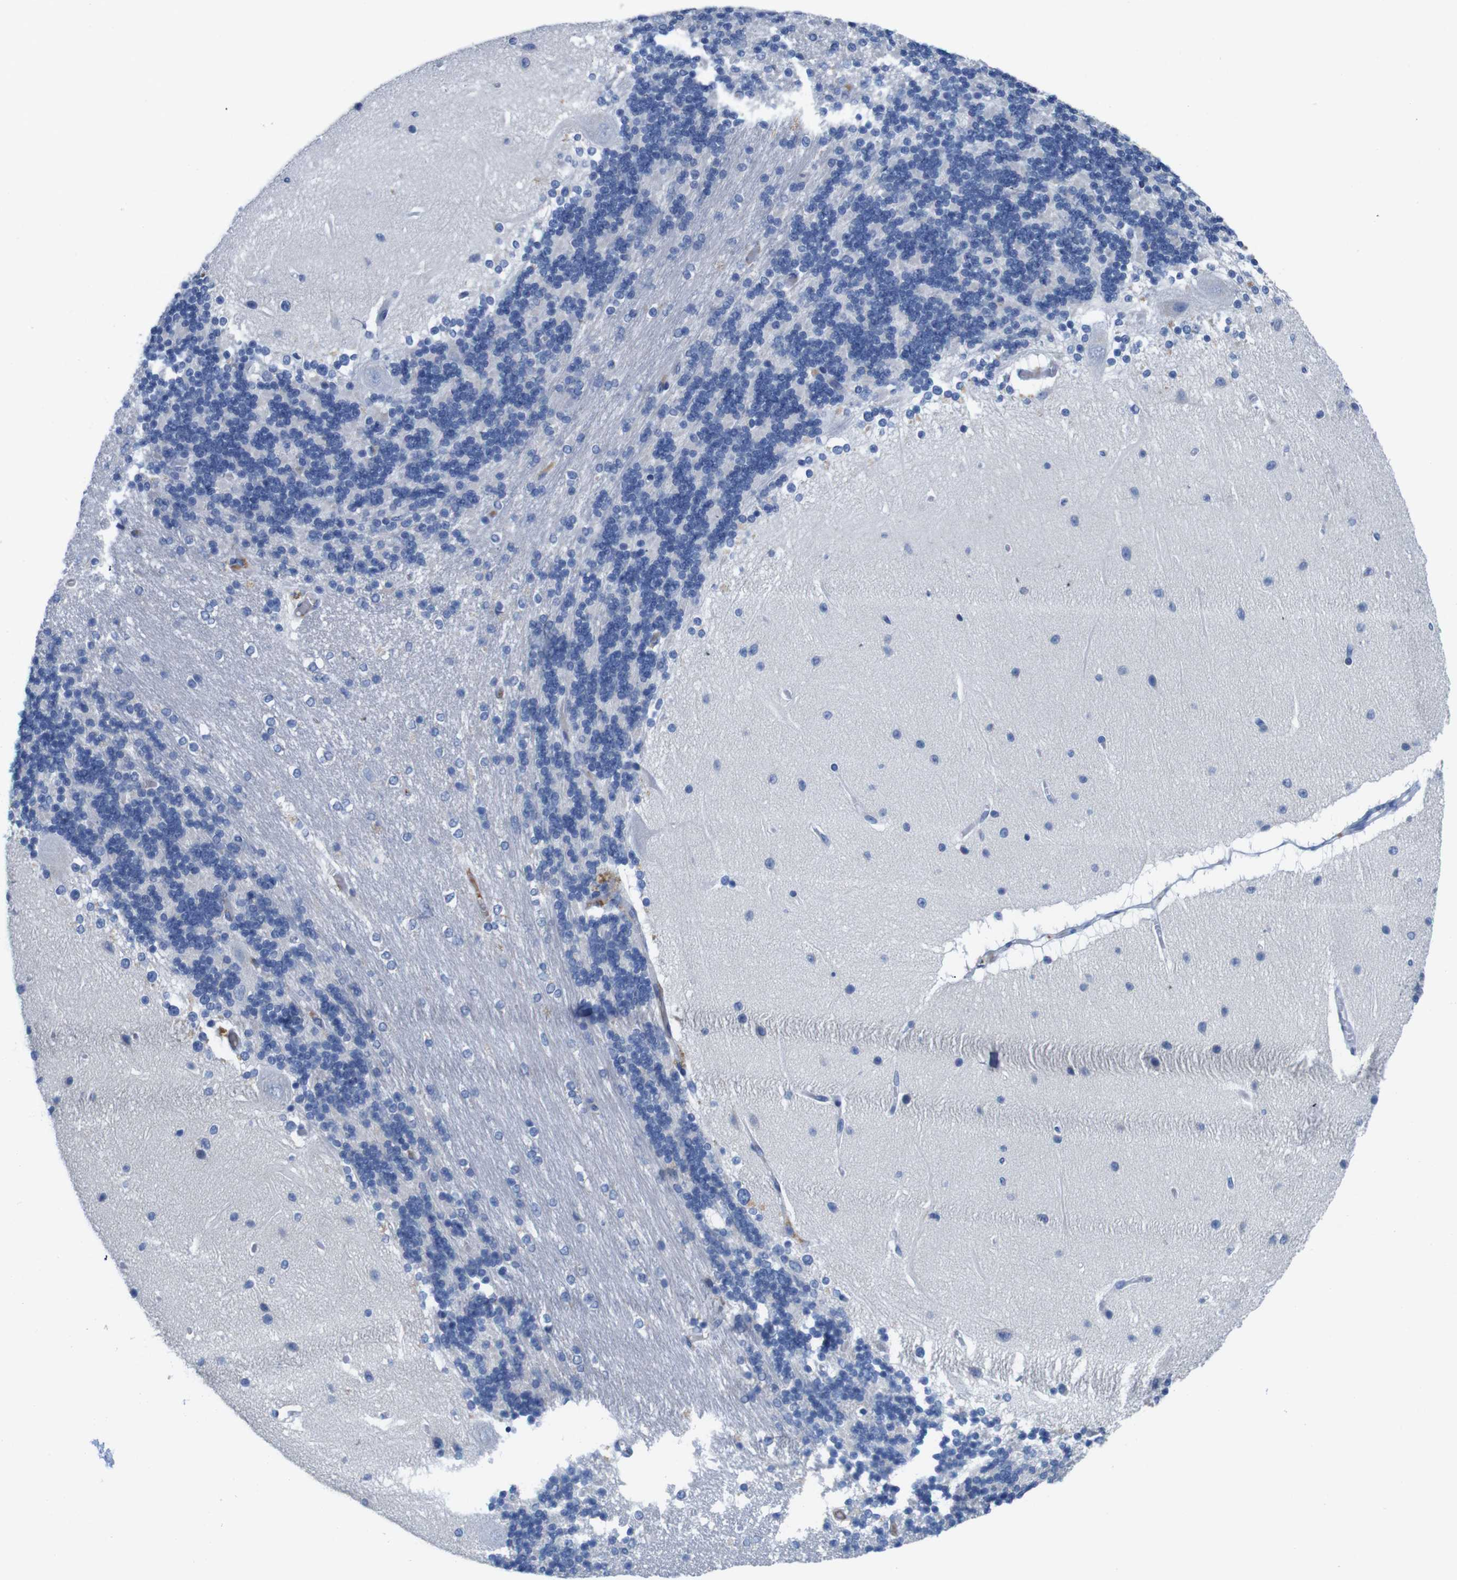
{"staining": {"intensity": "negative", "quantity": "none", "location": "none"}, "tissue": "cerebellum", "cell_type": "Cells in granular layer", "image_type": "normal", "snomed": [{"axis": "morphology", "description": "Normal tissue, NOS"}, {"axis": "topography", "description": "Cerebellum"}], "caption": "Immunohistochemistry histopathology image of unremarkable cerebellum: cerebellum stained with DAB (3,3'-diaminobenzidine) demonstrates no significant protein positivity in cells in granular layer. The staining is performed using DAB (3,3'-diaminobenzidine) brown chromogen with nuclei counter-stained in using hematoxylin.", "gene": "C1RL", "patient": {"sex": "female", "age": 54}}